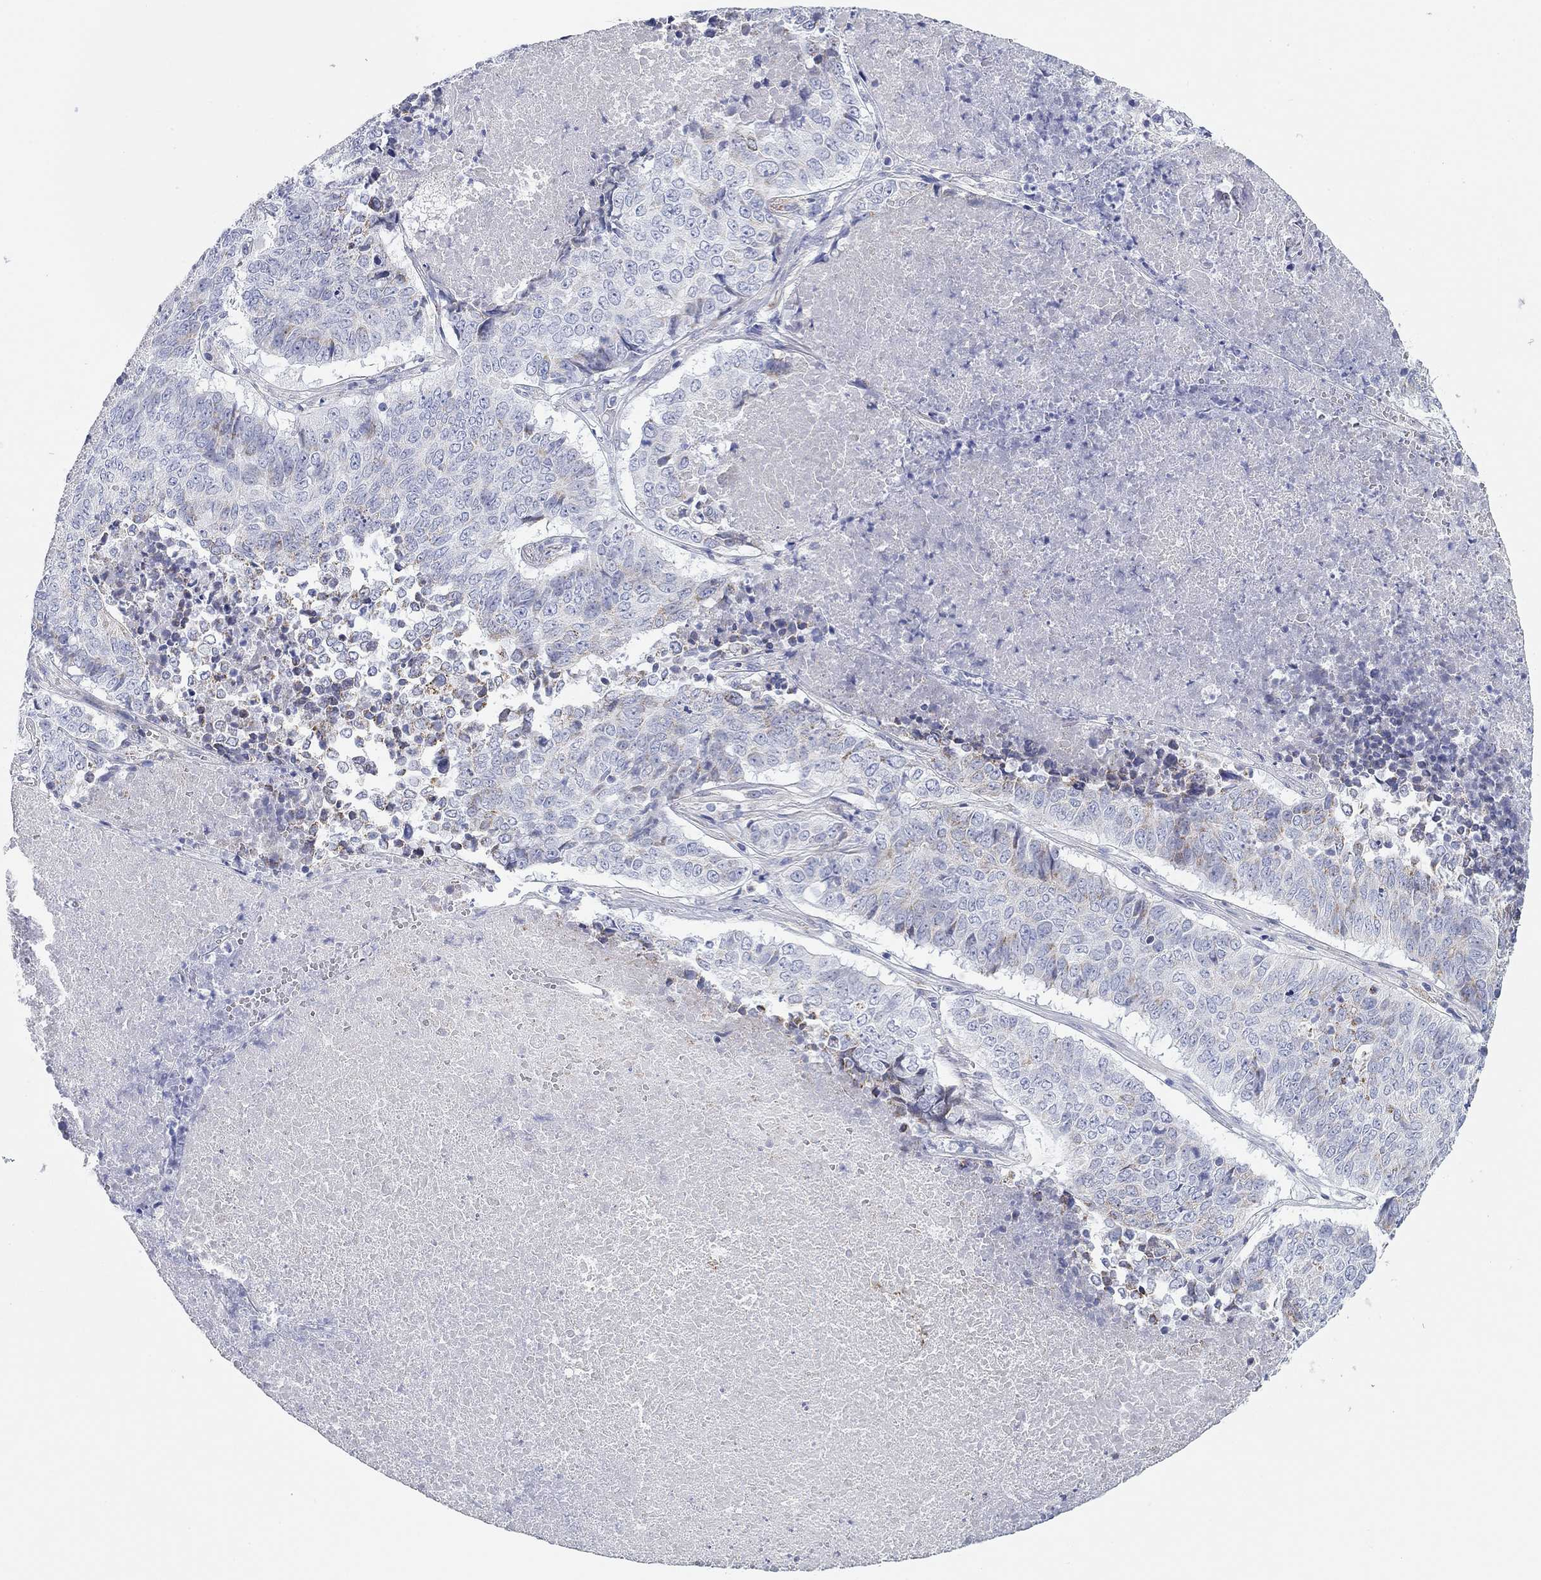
{"staining": {"intensity": "weak", "quantity": "<25%", "location": "cytoplasmic/membranous"}, "tissue": "lung cancer", "cell_type": "Tumor cells", "image_type": "cancer", "snomed": [{"axis": "morphology", "description": "Squamous cell carcinoma, NOS"}, {"axis": "topography", "description": "Lung"}], "caption": "There is no significant staining in tumor cells of squamous cell carcinoma (lung).", "gene": "CHI3L2", "patient": {"sex": "male", "age": 64}}